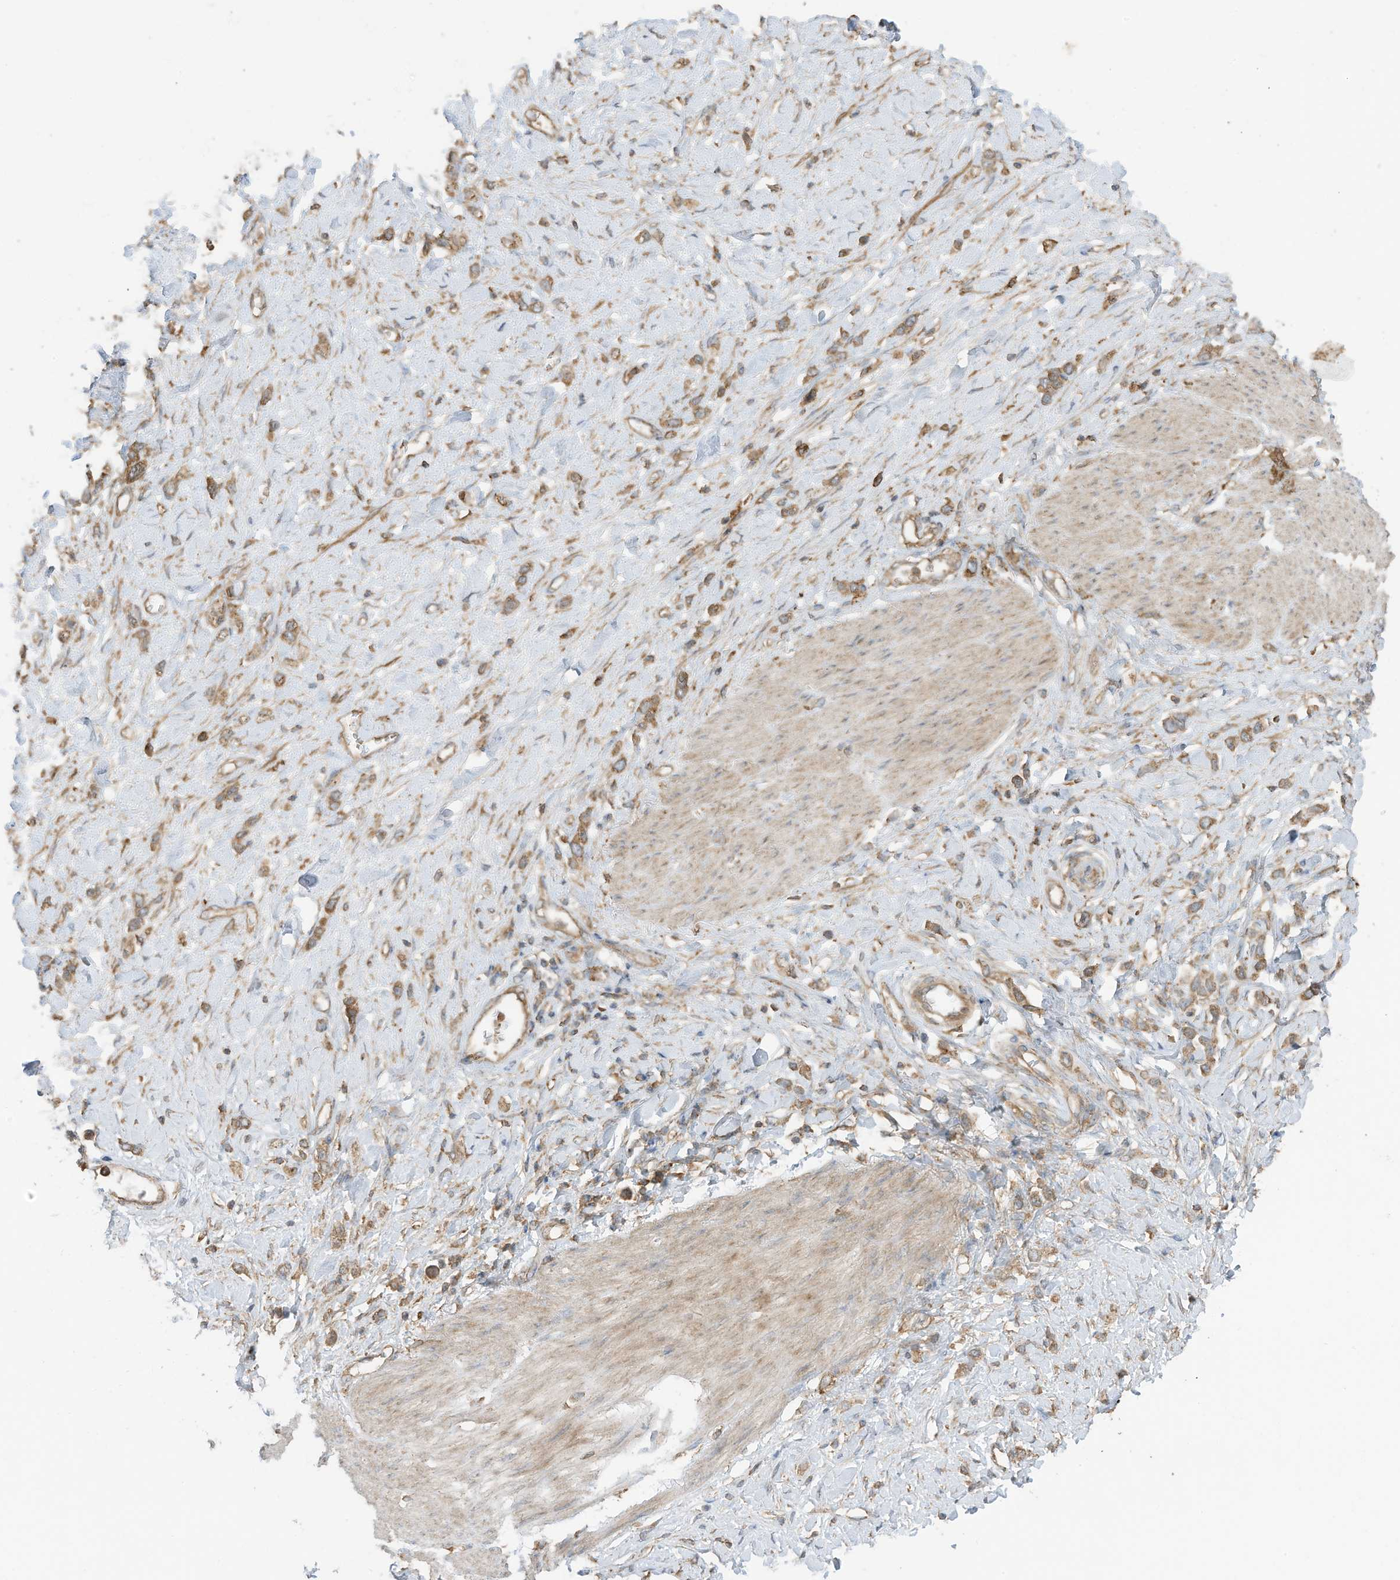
{"staining": {"intensity": "moderate", "quantity": ">75%", "location": "cytoplasmic/membranous"}, "tissue": "stomach cancer", "cell_type": "Tumor cells", "image_type": "cancer", "snomed": [{"axis": "morphology", "description": "Normal tissue, NOS"}, {"axis": "morphology", "description": "Adenocarcinoma, NOS"}, {"axis": "topography", "description": "Stomach, upper"}, {"axis": "topography", "description": "Stomach"}], "caption": "Immunohistochemical staining of stomach cancer reveals medium levels of moderate cytoplasmic/membranous positivity in approximately >75% of tumor cells.", "gene": "CGAS", "patient": {"sex": "female", "age": 65}}